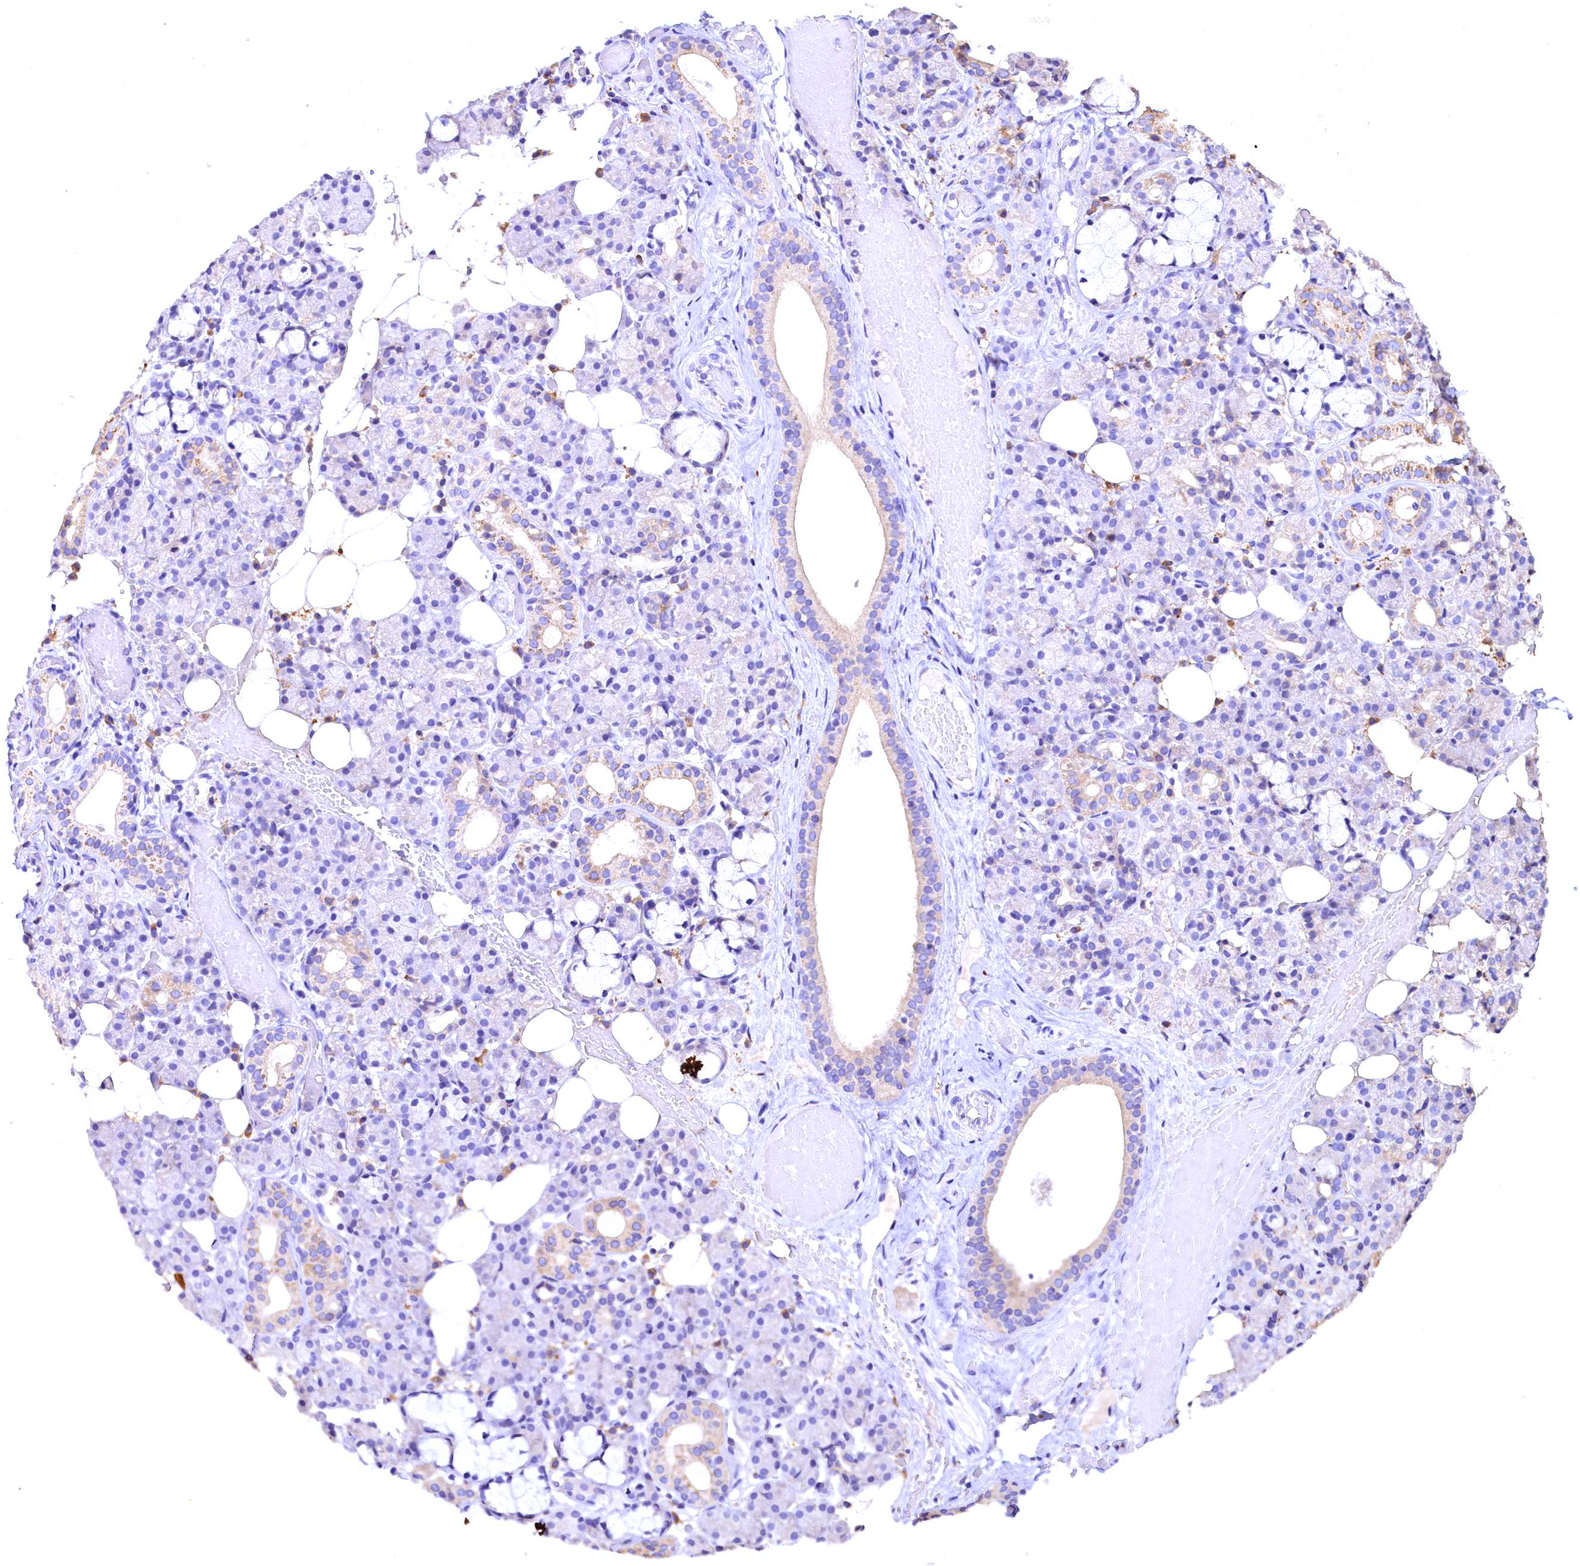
{"staining": {"intensity": "moderate", "quantity": "<25%", "location": "cytoplasmic/membranous"}, "tissue": "salivary gland", "cell_type": "Glandular cells", "image_type": "normal", "snomed": [{"axis": "morphology", "description": "Normal tissue, NOS"}, {"axis": "topography", "description": "Salivary gland"}], "caption": "This is a histology image of immunohistochemistry staining of benign salivary gland, which shows moderate staining in the cytoplasmic/membranous of glandular cells.", "gene": "ENKD1", "patient": {"sex": "male", "age": 63}}